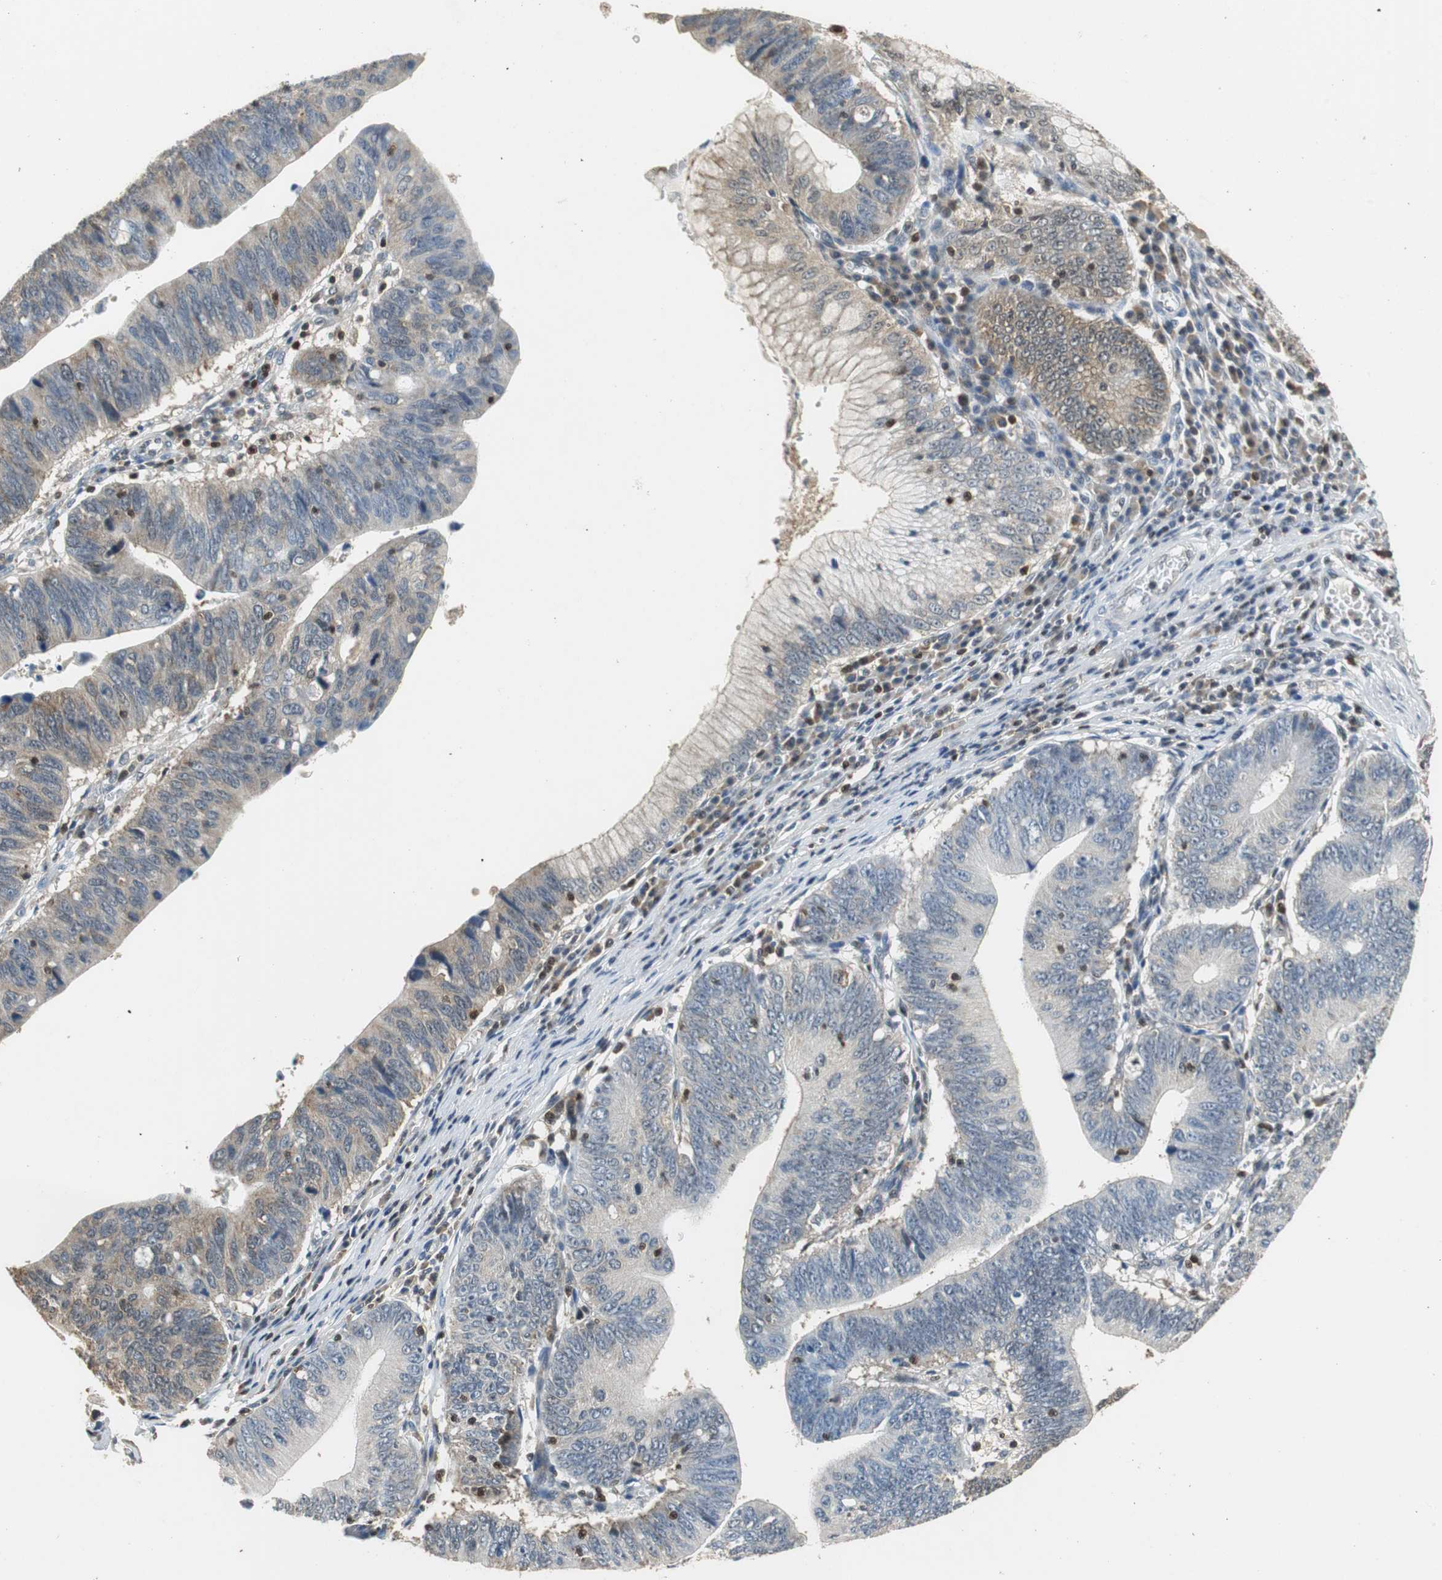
{"staining": {"intensity": "moderate", "quantity": "25%-75%", "location": "cytoplasmic/membranous"}, "tissue": "stomach cancer", "cell_type": "Tumor cells", "image_type": "cancer", "snomed": [{"axis": "morphology", "description": "Adenocarcinoma, NOS"}, {"axis": "topography", "description": "Stomach"}], "caption": "A high-resolution photomicrograph shows immunohistochemistry staining of adenocarcinoma (stomach), which reveals moderate cytoplasmic/membranous positivity in about 25%-75% of tumor cells.", "gene": "GSDMD", "patient": {"sex": "male", "age": 59}}